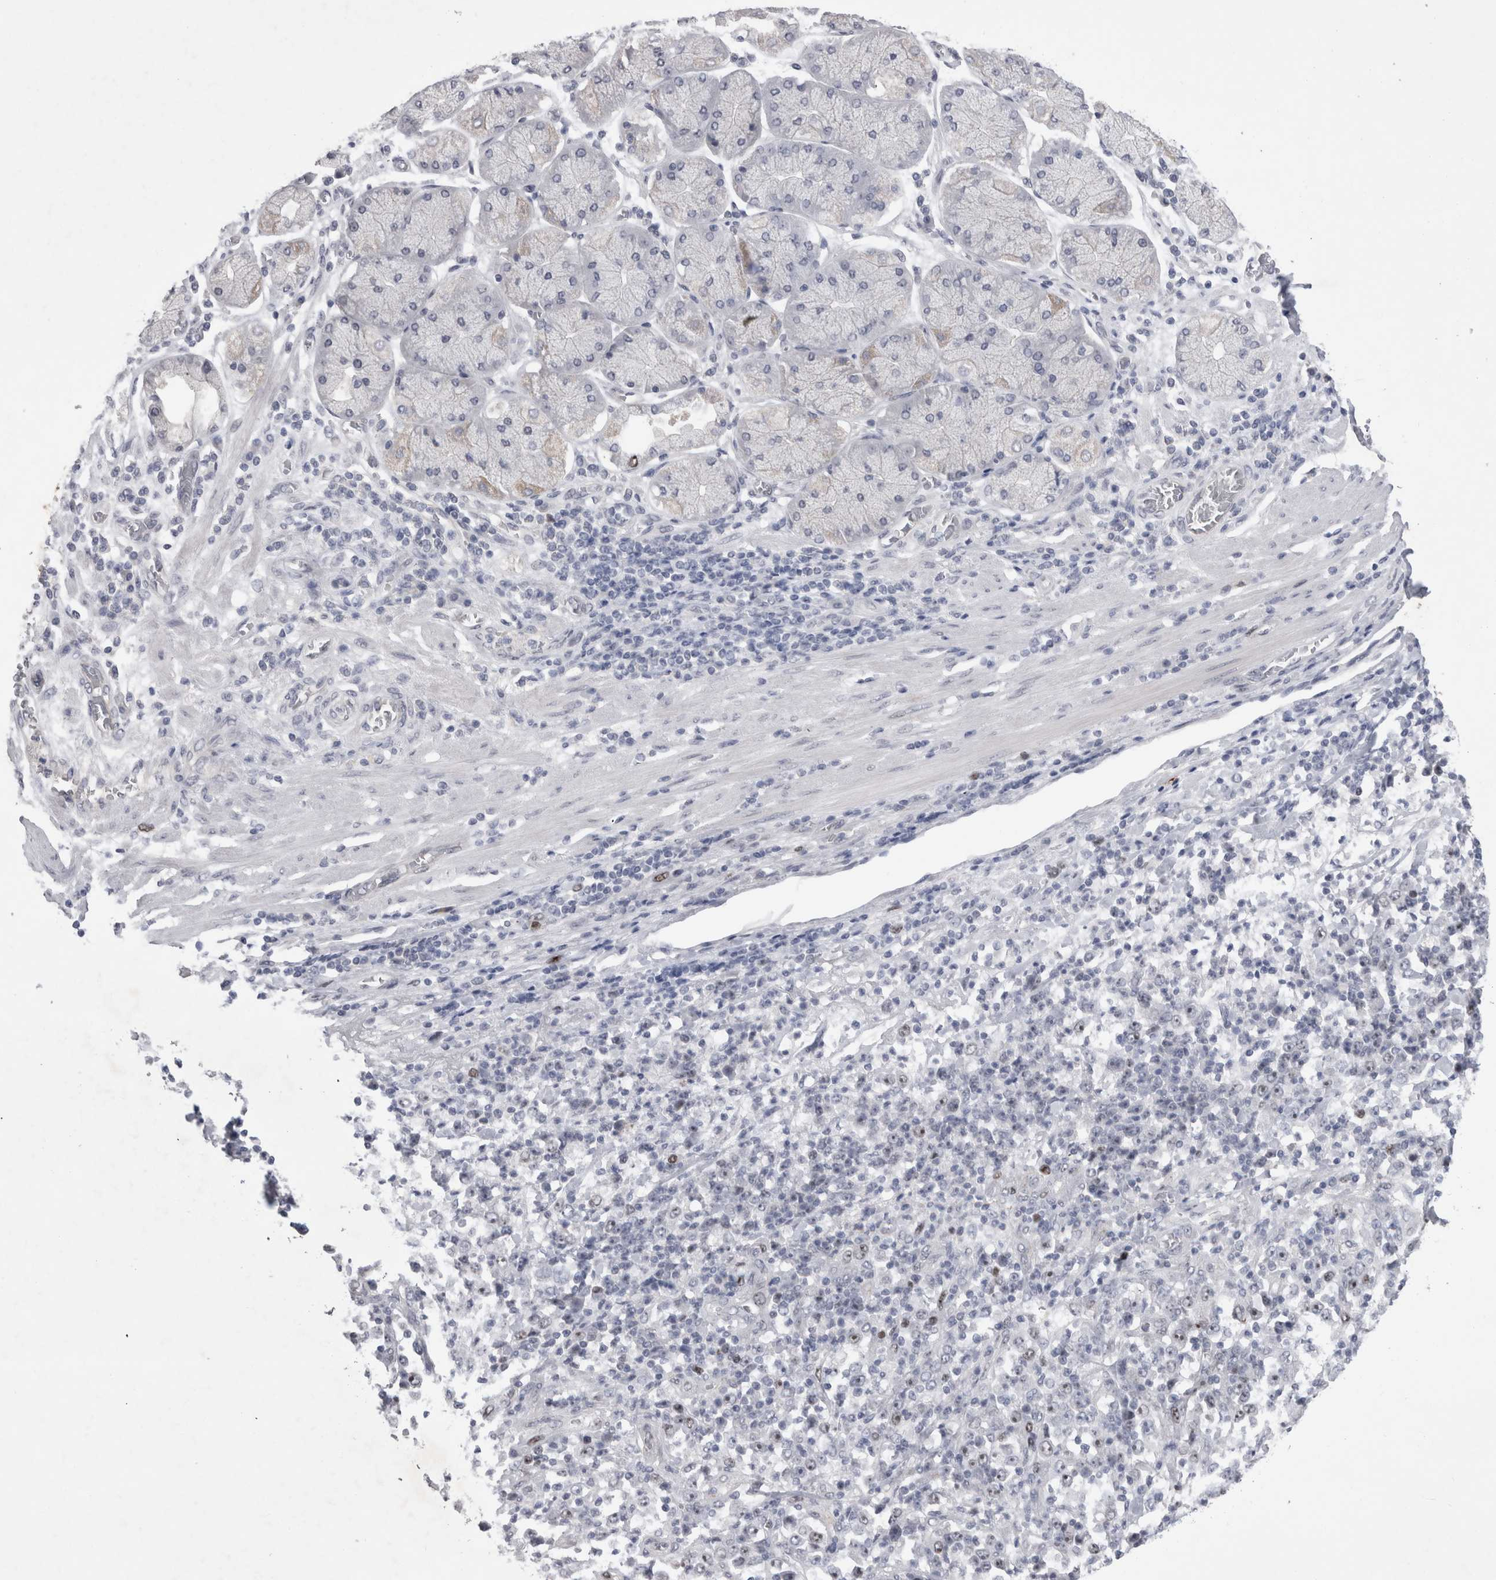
{"staining": {"intensity": "moderate", "quantity": "<25%", "location": "nuclear"}, "tissue": "stomach cancer", "cell_type": "Tumor cells", "image_type": "cancer", "snomed": [{"axis": "morphology", "description": "Normal tissue, NOS"}, {"axis": "morphology", "description": "Adenocarcinoma, NOS"}, {"axis": "topography", "description": "Stomach, upper"}, {"axis": "topography", "description": "Stomach"}], "caption": "Tumor cells reveal moderate nuclear expression in about <25% of cells in stomach adenocarcinoma. (Stains: DAB in brown, nuclei in blue, Microscopy: brightfield microscopy at high magnification).", "gene": "KIF18B", "patient": {"sex": "male", "age": 59}}